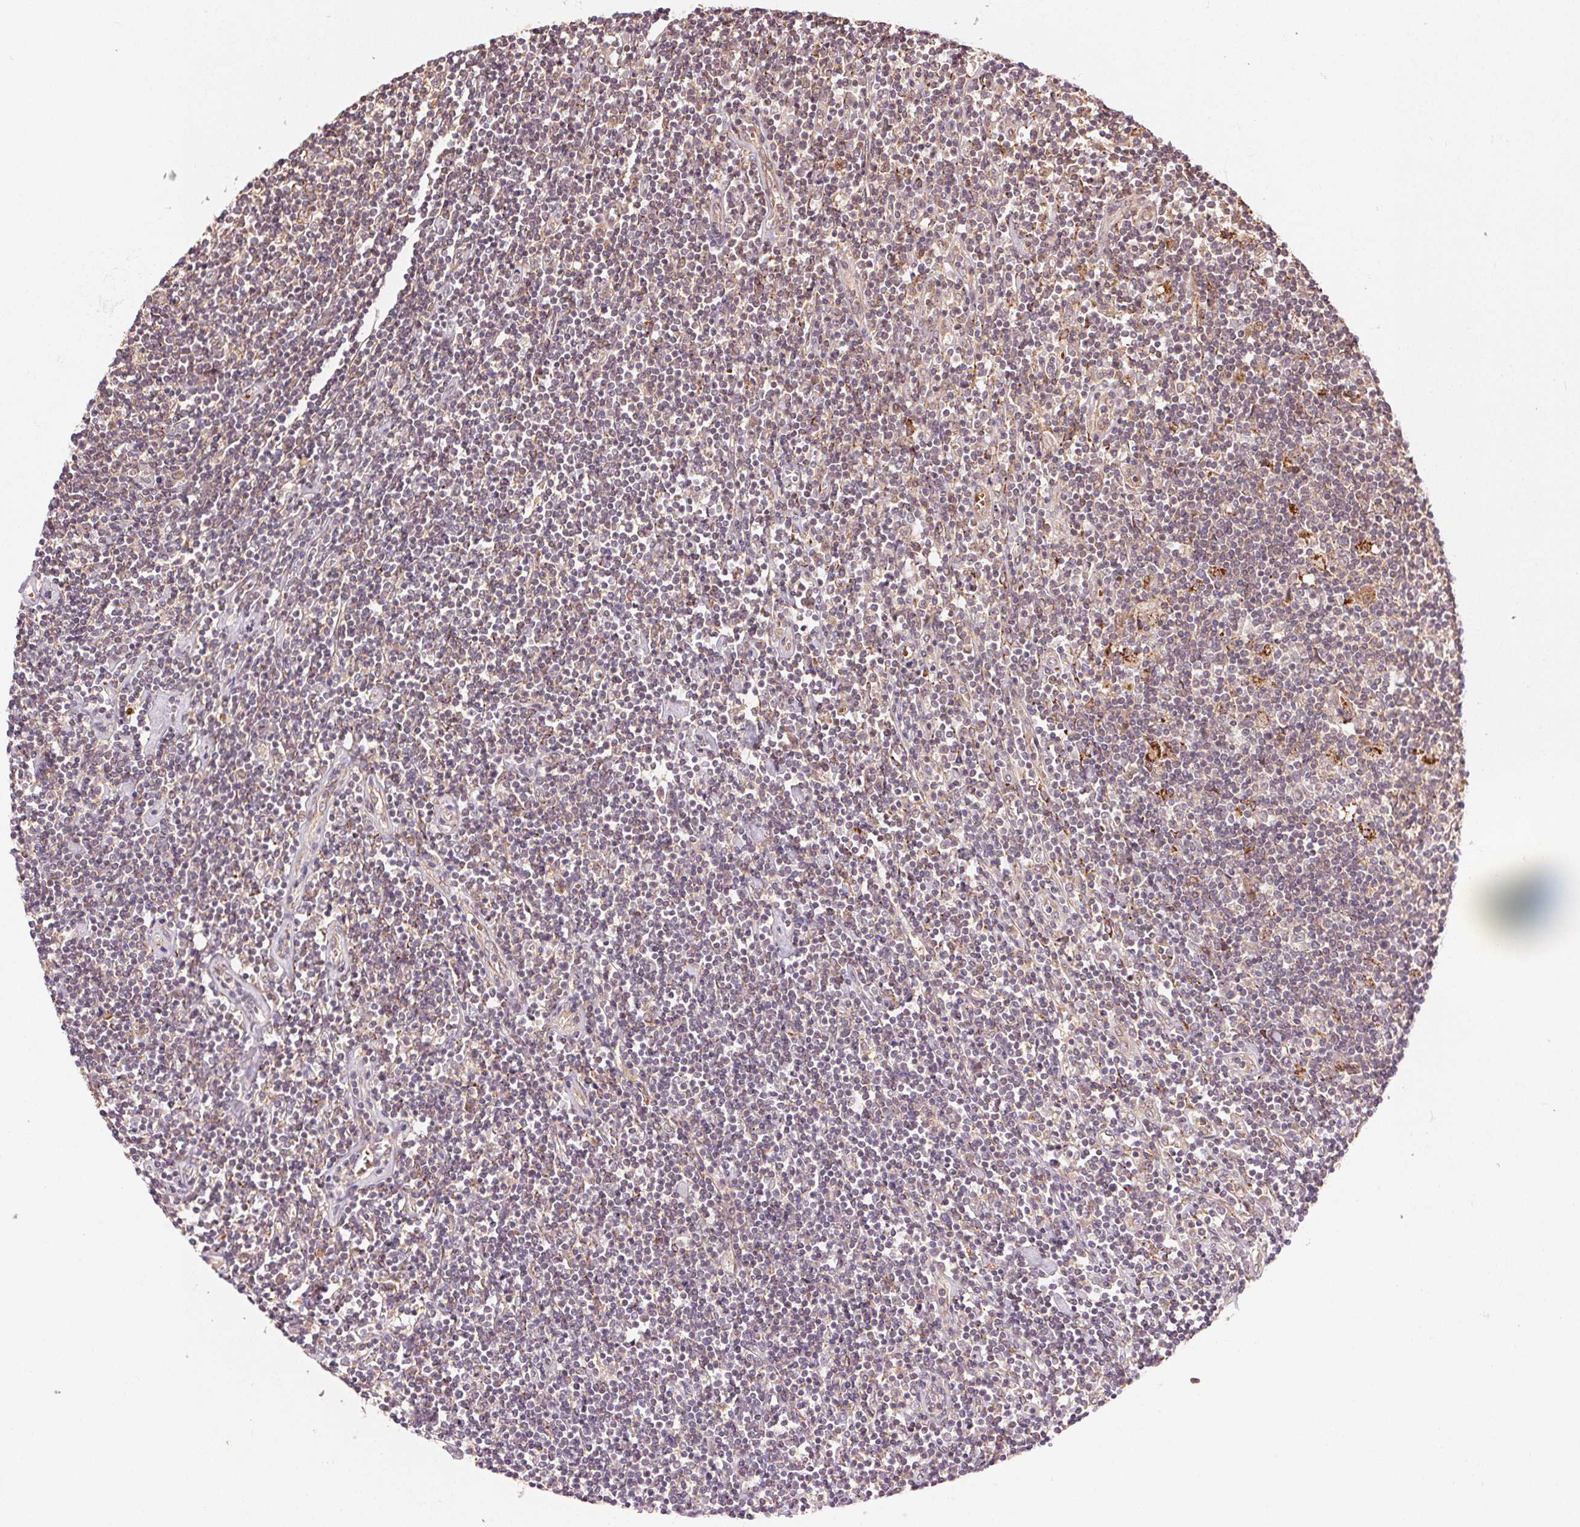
{"staining": {"intensity": "weak", "quantity": "25%-75%", "location": "cytoplasmic/membranous"}, "tissue": "lymphoma", "cell_type": "Tumor cells", "image_type": "cancer", "snomed": [{"axis": "morphology", "description": "Hodgkin's disease, NOS"}, {"axis": "topography", "description": "Lymph node"}], "caption": "Protein expression analysis of Hodgkin's disease exhibits weak cytoplasmic/membranous staining in about 25%-75% of tumor cells. (brown staining indicates protein expression, while blue staining denotes nuclei).", "gene": "KLHL15", "patient": {"sex": "male", "age": 40}}